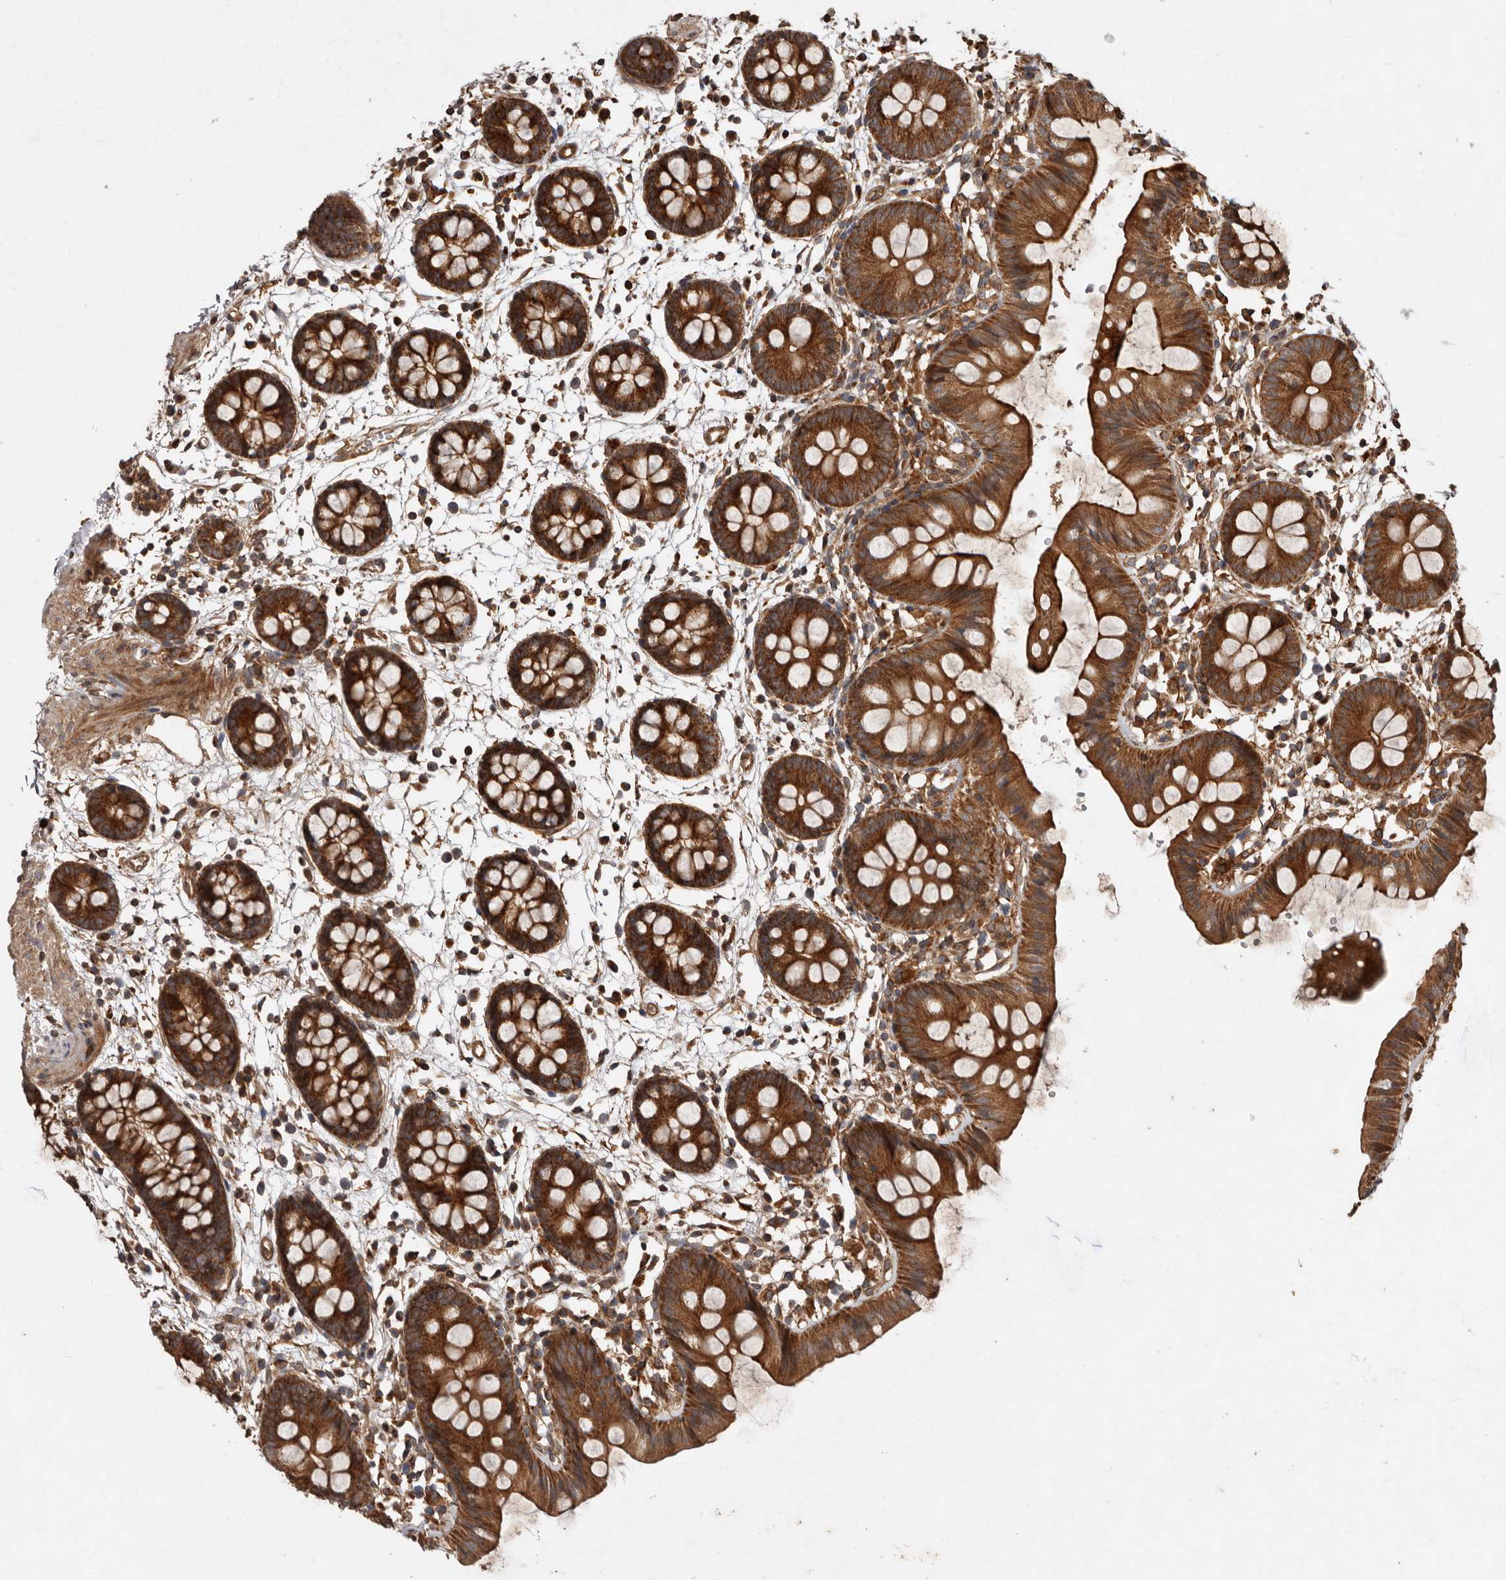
{"staining": {"intensity": "strong", "quantity": ">75%", "location": "cytoplasmic/membranous"}, "tissue": "colon", "cell_type": "Endothelial cells", "image_type": "normal", "snomed": [{"axis": "morphology", "description": "Normal tissue, NOS"}, {"axis": "topography", "description": "Colon"}], "caption": "An immunohistochemistry image of benign tissue is shown. Protein staining in brown highlights strong cytoplasmic/membranous positivity in colon within endothelial cells.", "gene": "STK36", "patient": {"sex": "male", "age": 56}}